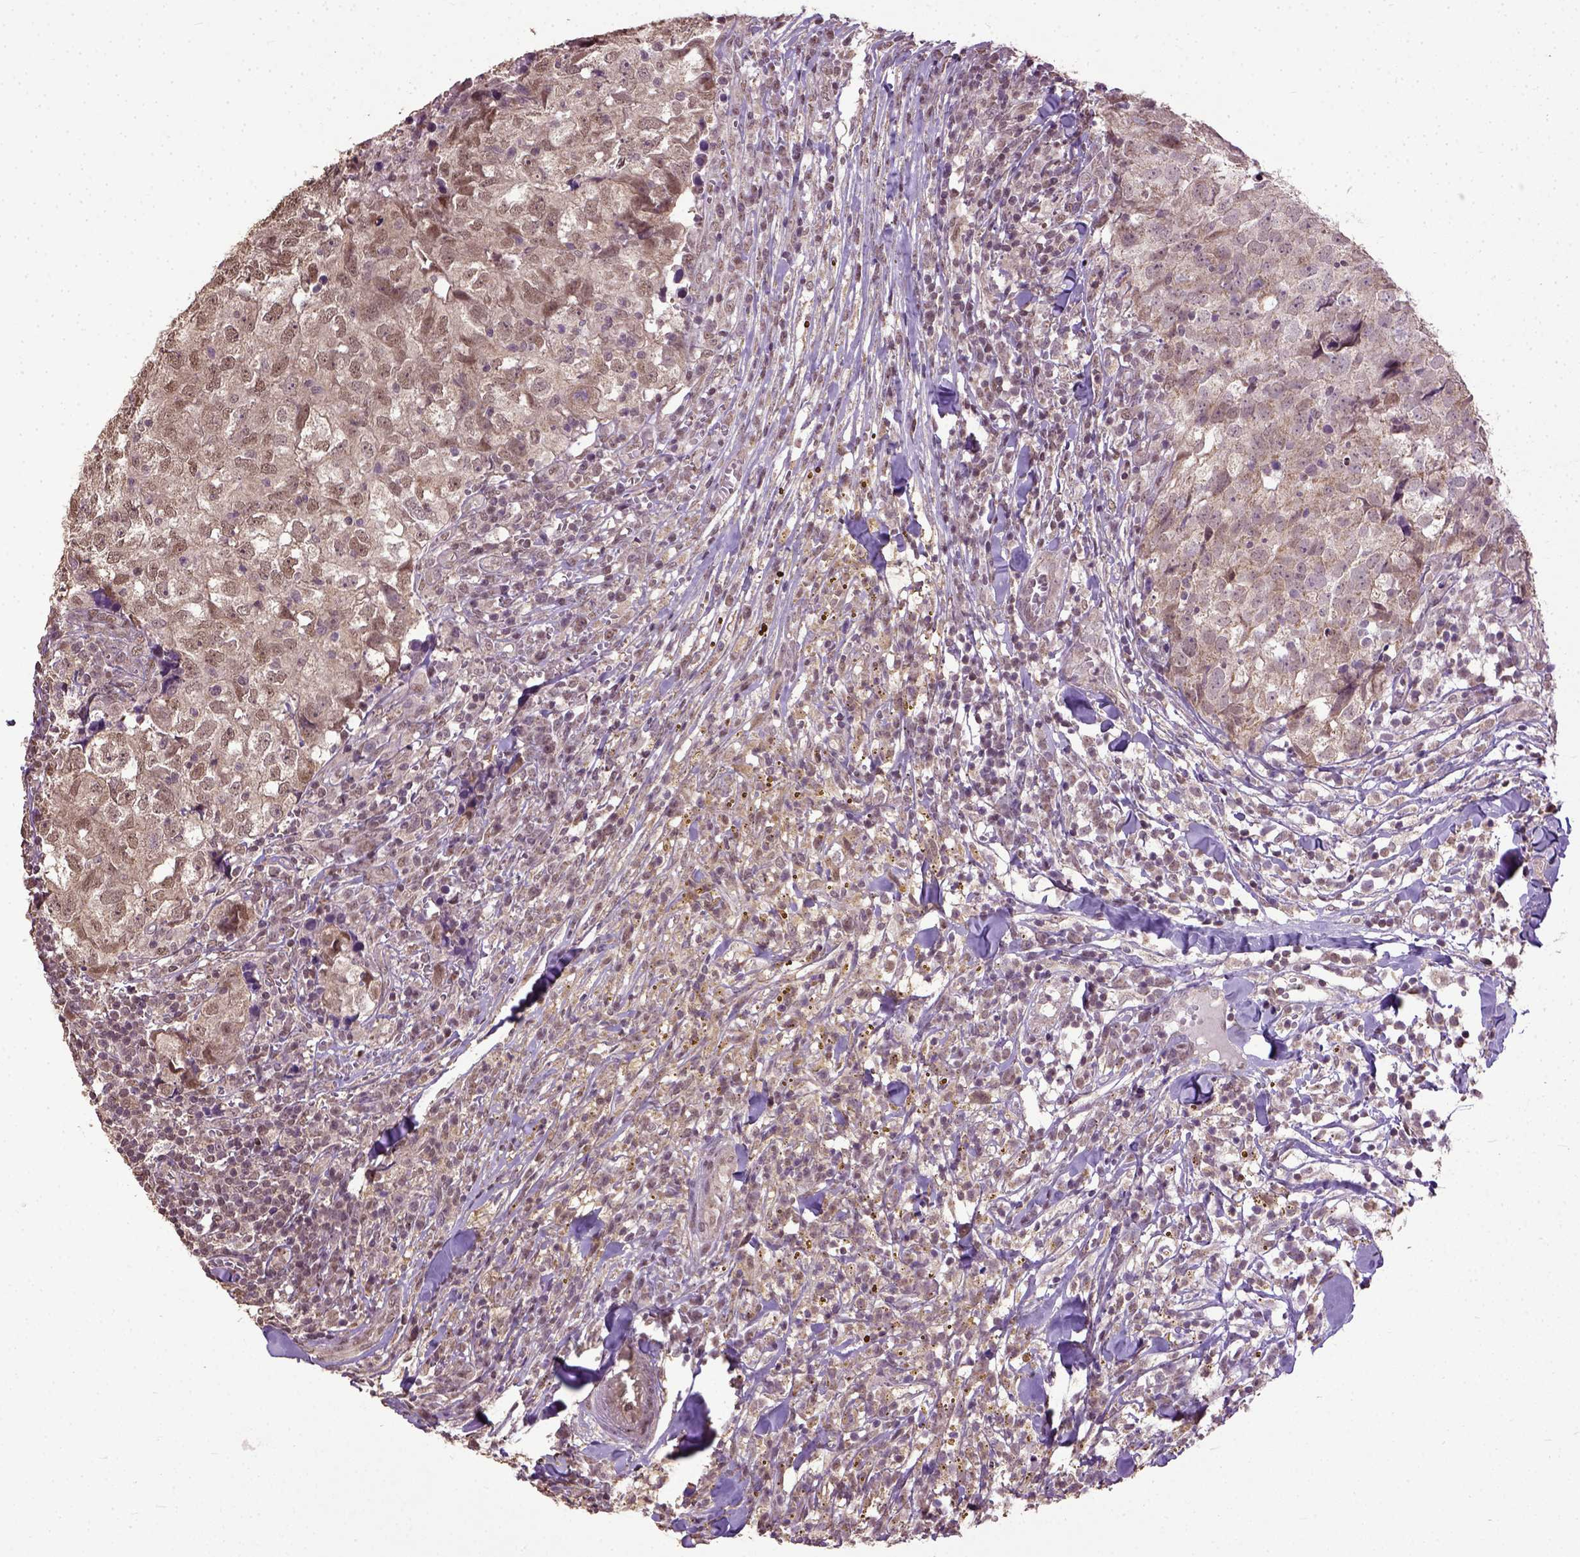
{"staining": {"intensity": "moderate", "quantity": "25%-75%", "location": "cytoplasmic/membranous,nuclear"}, "tissue": "breast cancer", "cell_type": "Tumor cells", "image_type": "cancer", "snomed": [{"axis": "morphology", "description": "Duct carcinoma"}, {"axis": "topography", "description": "Breast"}], "caption": "A high-resolution image shows IHC staining of breast infiltrating ductal carcinoma, which demonstrates moderate cytoplasmic/membranous and nuclear positivity in about 25%-75% of tumor cells.", "gene": "UBA3", "patient": {"sex": "female", "age": 30}}